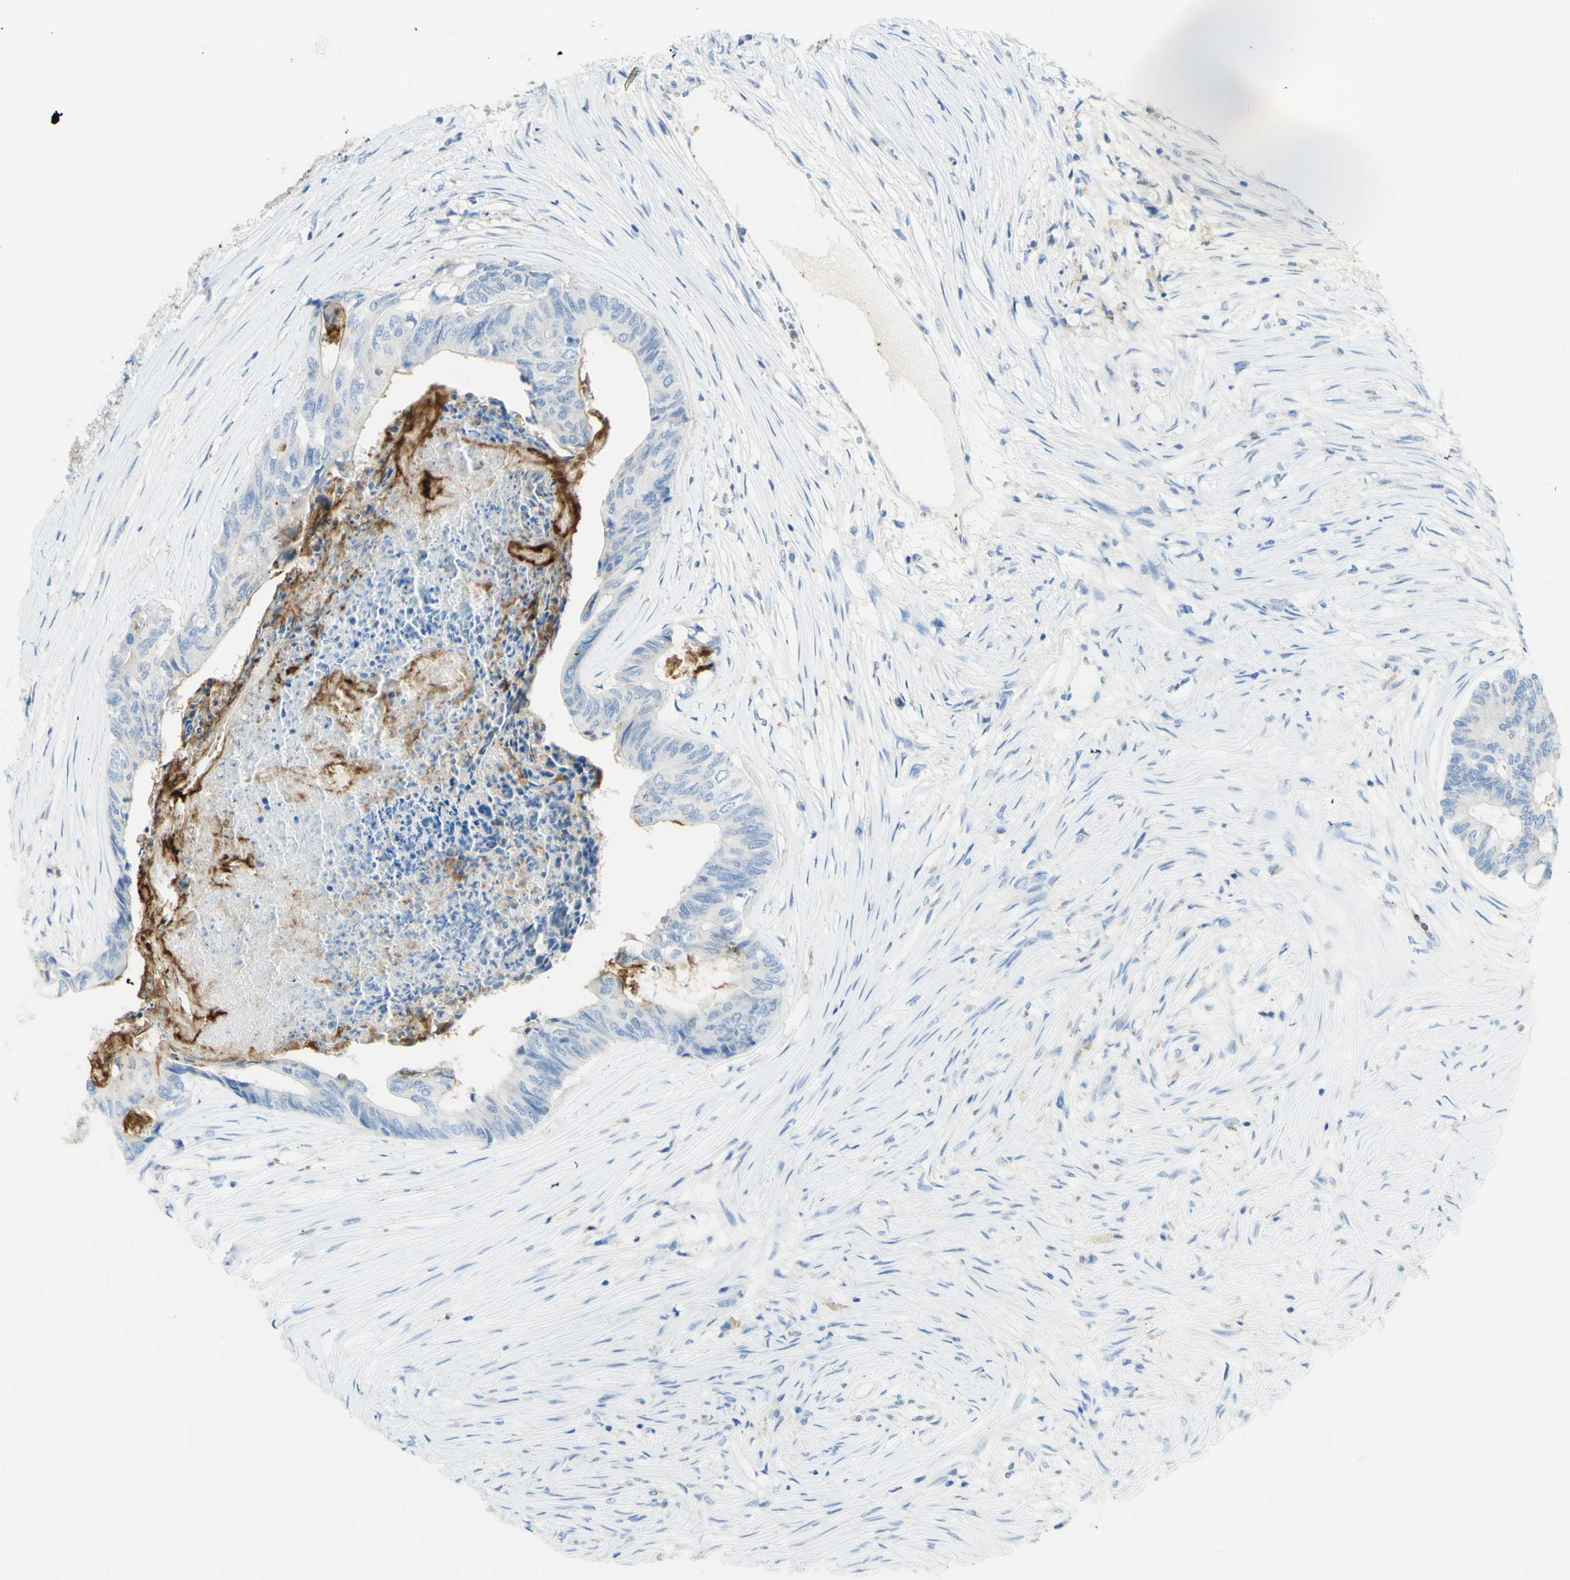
{"staining": {"intensity": "negative", "quantity": "none", "location": "none"}, "tissue": "colorectal cancer", "cell_type": "Tumor cells", "image_type": "cancer", "snomed": [{"axis": "morphology", "description": "Adenocarcinoma, NOS"}, {"axis": "topography", "description": "Rectum"}], "caption": "The micrograph reveals no staining of tumor cells in colorectal cancer.", "gene": "TSPAN1", "patient": {"sex": "male", "age": 63}}